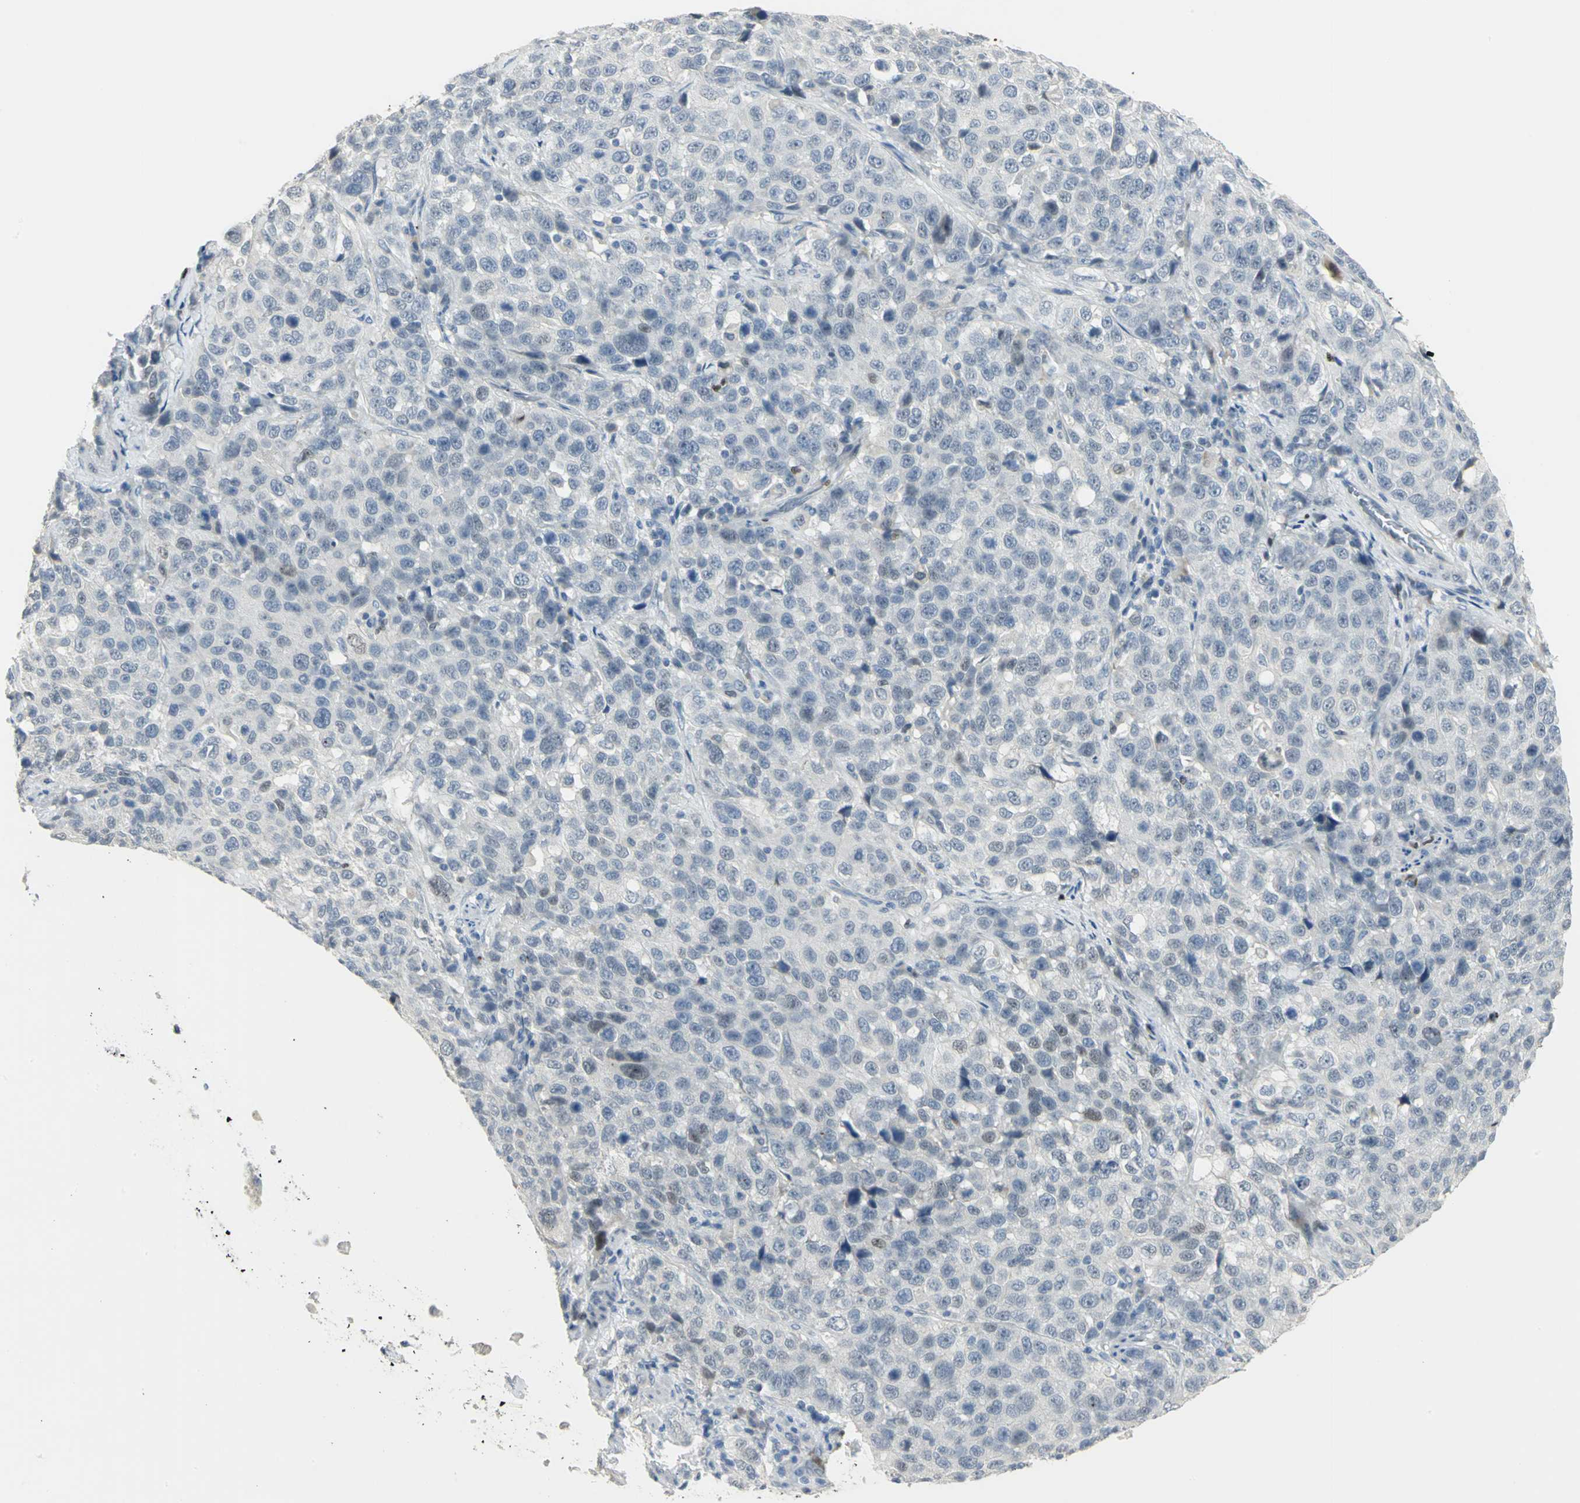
{"staining": {"intensity": "negative", "quantity": "none", "location": "none"}, "tissue": "stomach cancer", "cell_type": "Tumor cells", "image_type": "cancer", "snomed": [{"axis": "morphology", "description": "Normal tissue, NOS"}, {"axis": "morphology", "description": "Adenocarcinoma, NOS"}, {"axis": "topography", "description": "Stomach"}], "caption": "A photomicrograph of human stomach adenocarcinoma is negative for staining in tumor cells.", "gene": "BCL6", "patient": {"sex": "male", "age": 48}}